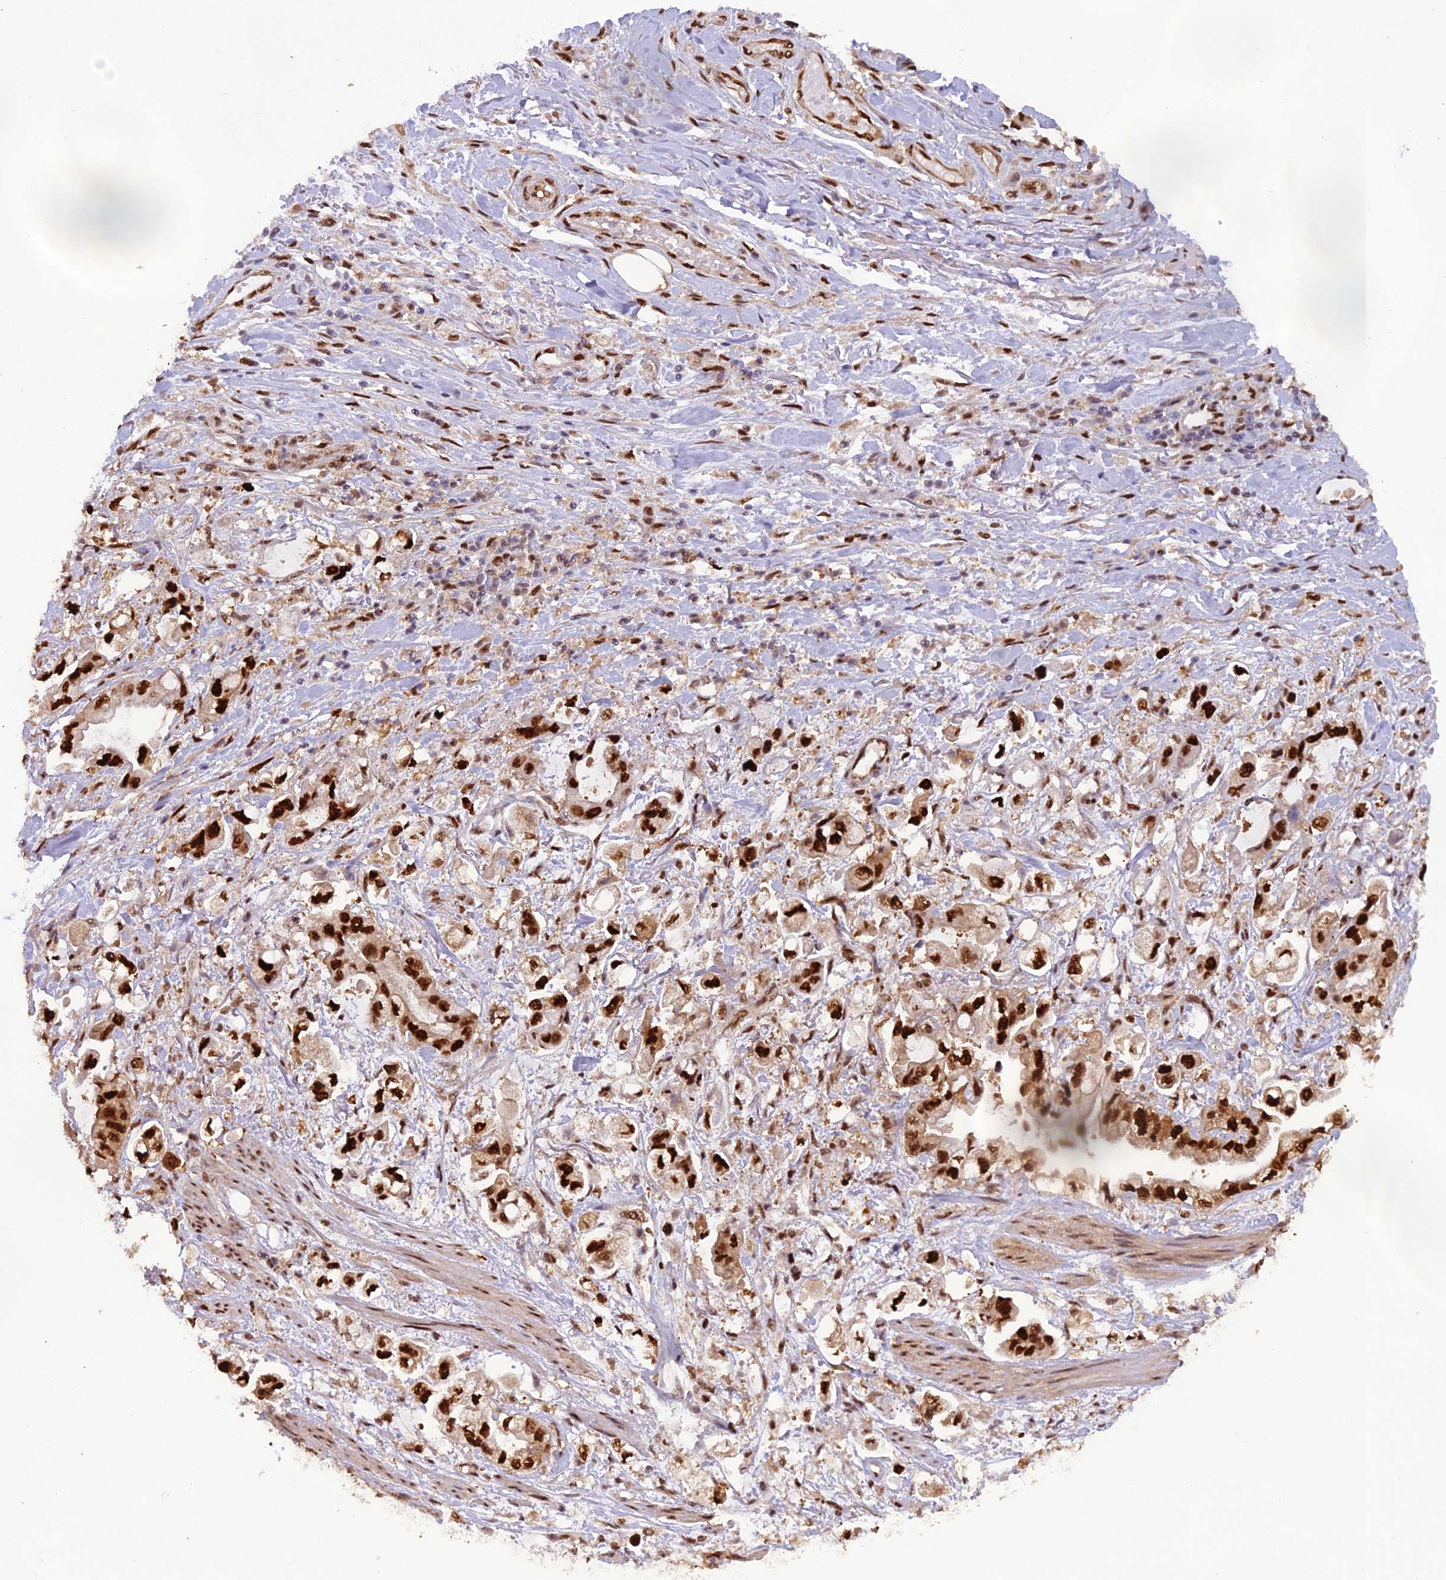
{"staining": {"intensity": "strong", "quantity": ">75%", "location": "nuclear"}, "tissue": "stomach cancer", "cell_type": "Tumor cells", "image_type": "cancer", "snomed": [{"axis": "morphology", "description": "Adenocarcinoma, NOS"}, {"axis": "topography", "description": "Stomach"}], "caption": "Strong nuclear expression is seen in about >75% of tumor cells in adenocarcinoma (stomach).", "gene": "NPEPL1", "patient": {"sex": "male", "age": 62}}